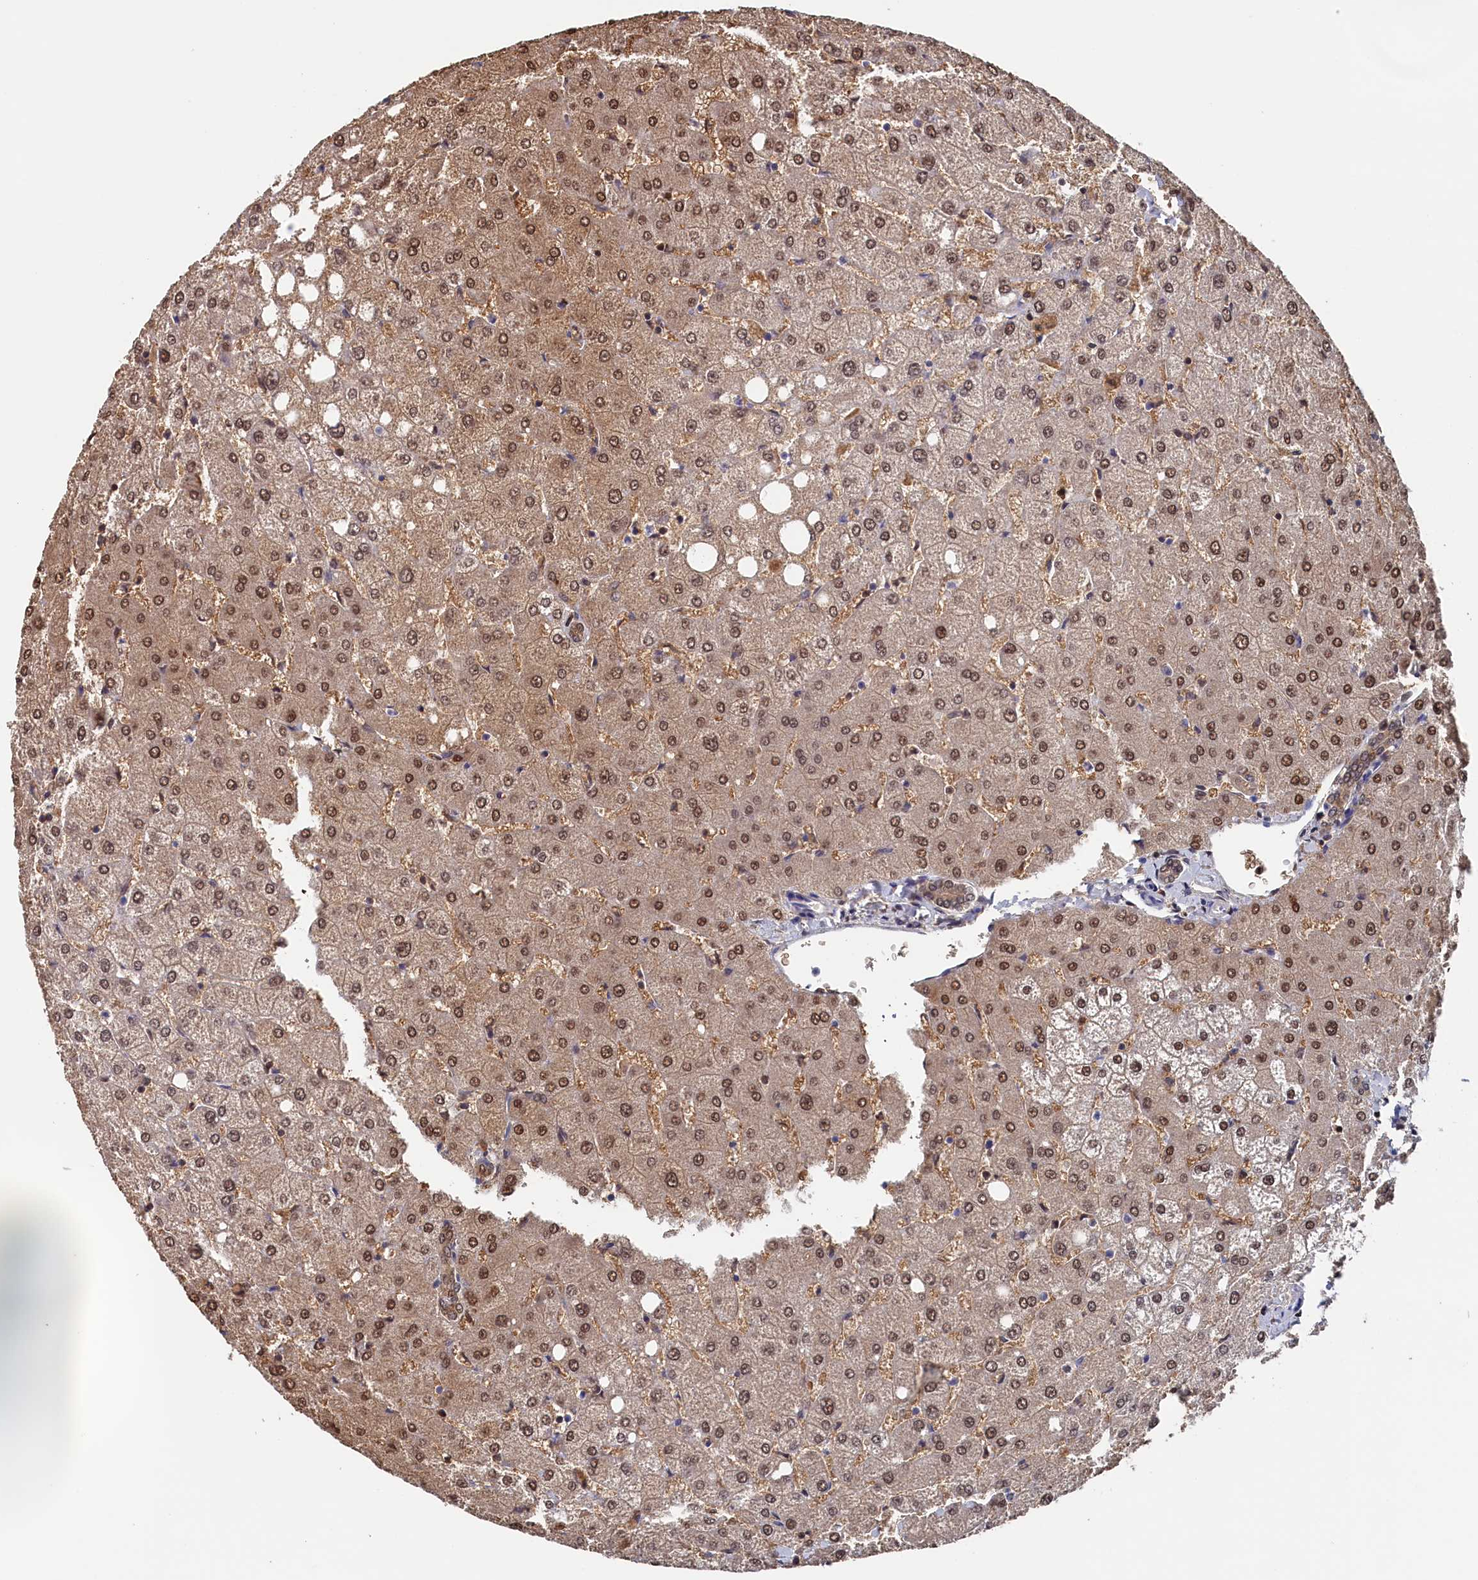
{"staining": {"intensity": "moderate", "quantity": ">75%", "location": "cytoplasmic/membranous,nuclear"}, "tissue": "liver", "cell_type": "Cholangiocytes", "image_type": "normal", "snomed": [{"axis": "morphology", "description": "Normal tissue, NOS"}, {"axis": "topography", "description": "Liver"}], "caption": "Immunohistochemistry of benign liver reveals medium levels of moderate cytoplasmic/membranous,nuclear expression in about >75% of cholangiocytes.", "gene": "C11orf54", "patient": {"sex": "female", "age": 54}}